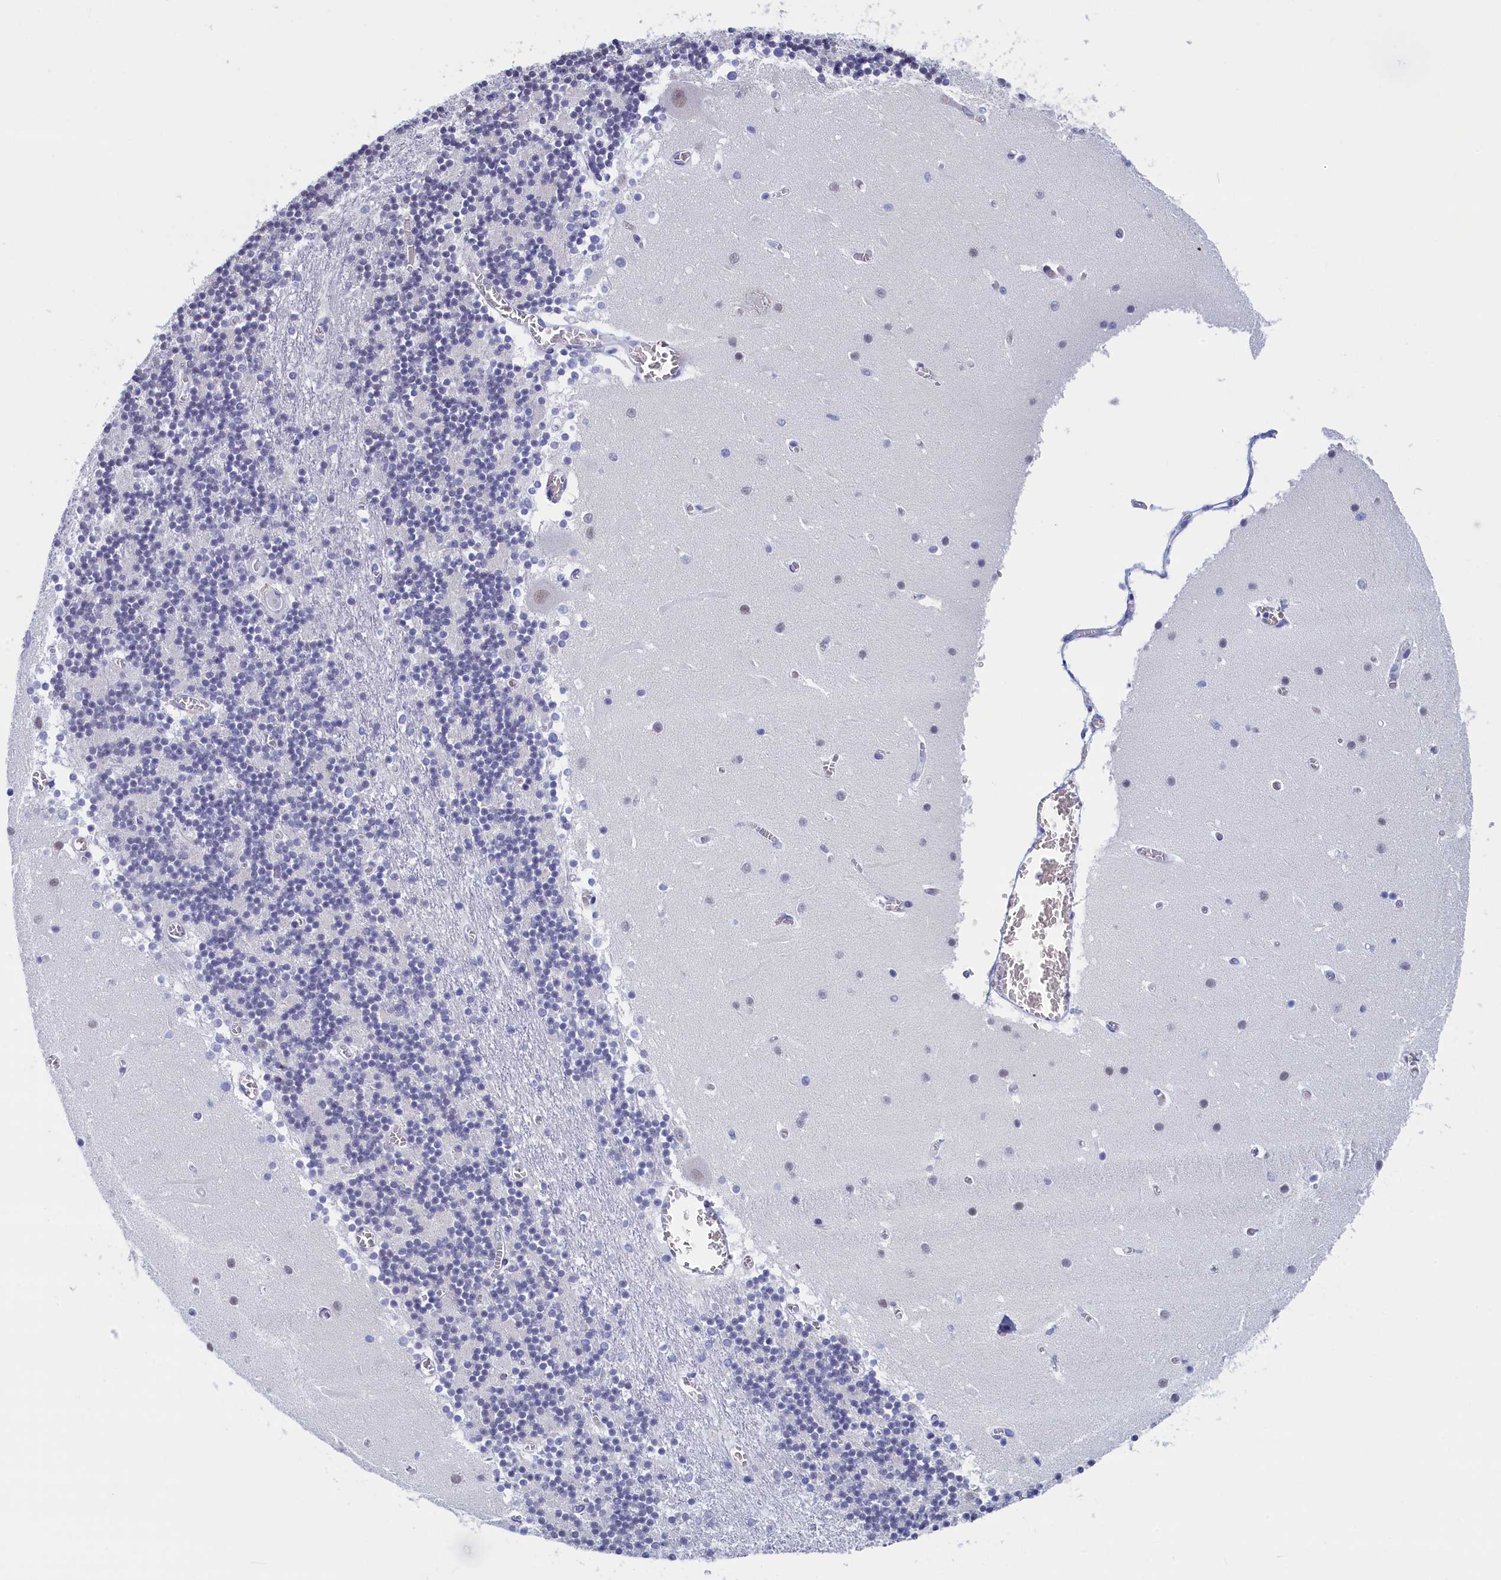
{"staining": {"intensity": "negative", "quantity": "none", "location": "none"}, "tissue": "cerebellum", "cell_type": "Cells in granular layer", "image_type": "normal", "snomed": [{"axis": "morphology", "description": "Normal tissue, NOS"}, {"axis": "topography", "description": "Cerebellum"}], "caption": "Immunohistochemistry histopathology image of benign cerebellum stained for a protein (brown), which shows no expression in cells in granular layer. Brightfield microscopy of immunohistochemistry stained with DAB (brown) and hematoxylin (blue), captured at high magnification.", "gene": "WDR83", "patient": {"sex": "female", "age": 28}}